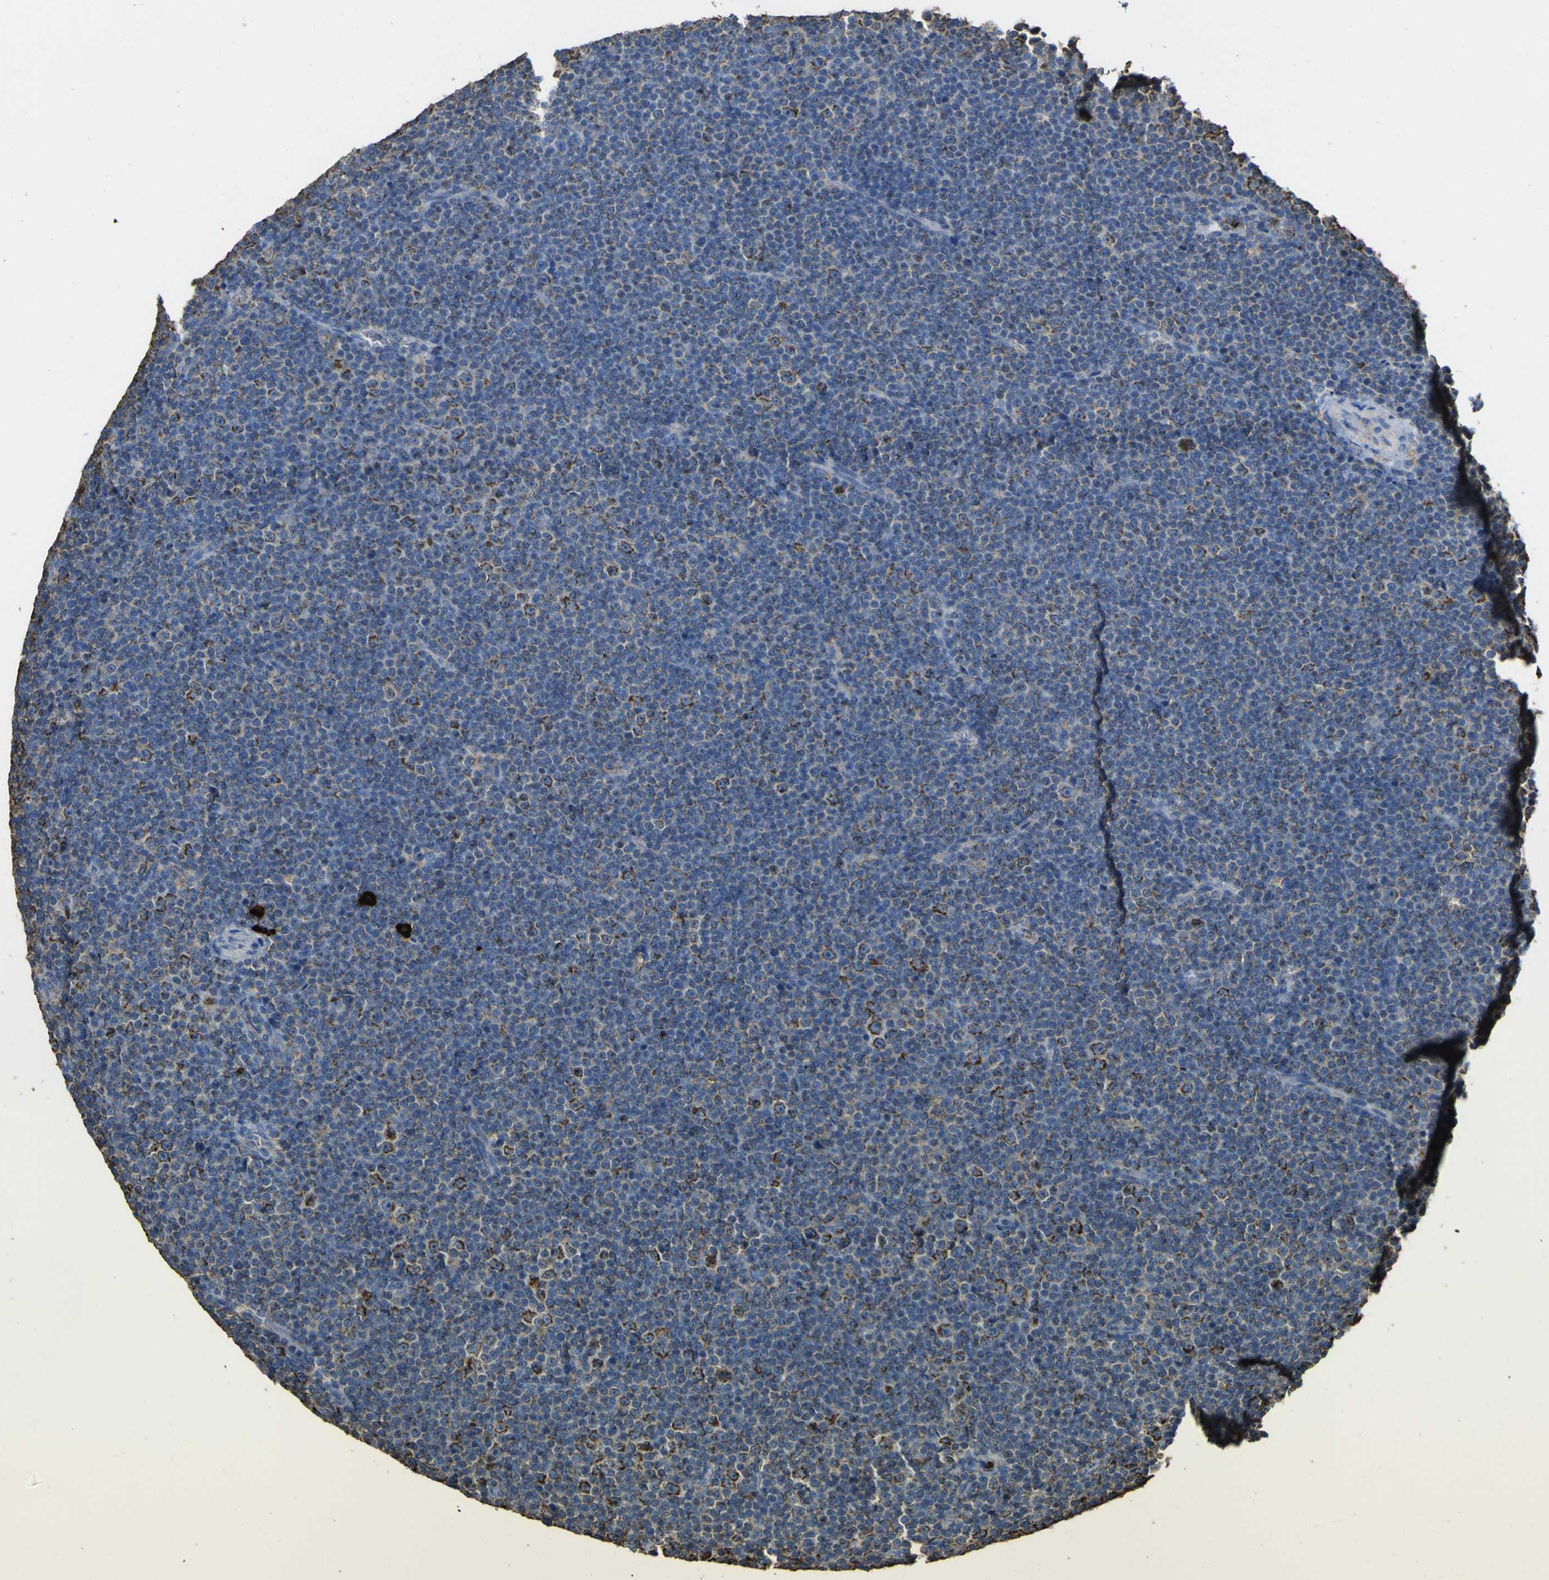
{"staining": {"intensity": "negative", "quantity": "none", "location": "none"}, "tissue": "lymphoma", "cell_type": "Tumor cells", "image_type": "cancer", "snomed": [{"axis": "morphology", "description": "Malignant lymphoma, non-Hodgkin's type, Low grade"}, {"axis": "topography", "description": "Lymph node"}], "caption": "Malignant lymphoma, non-Hodgkin's type (low-grade) was stained to show a protein in brown. There is no significant staining in tumor cells. (DAB (3,3'-diaminobenzidine) immunohistochemistry with hematoxylin counter stain).", "gene": "ACSL3", "patient": {"sex": "female", "age": 67}}